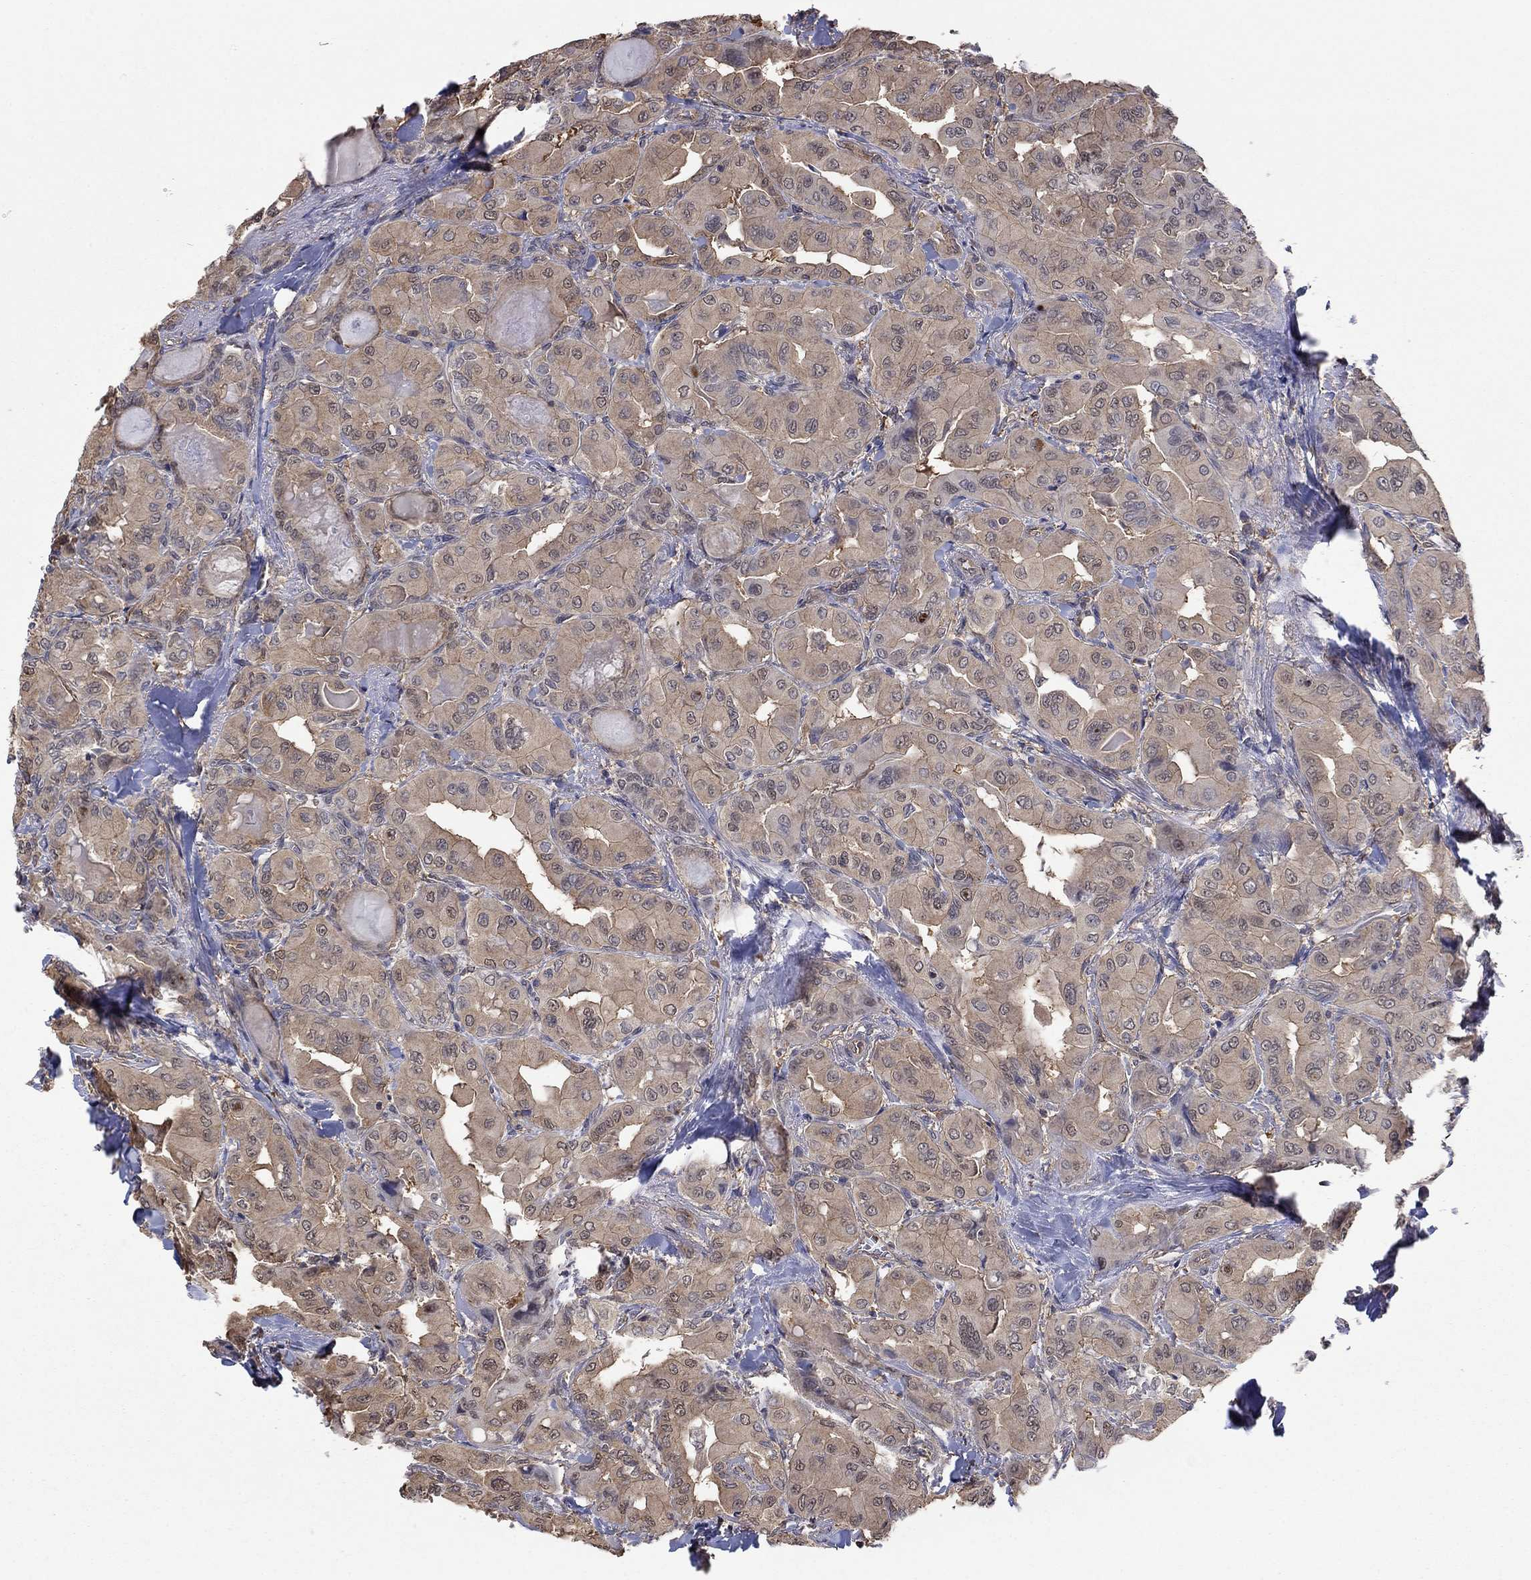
{"staining": {"intensity": "weak", "quantity": ">75%", "location": "cytoplasmic/membranous"}, "tissue": "thyroid cancer", "cell_type": "Tumor cells", "image_type": "cancer", "snomed": [{"axis": "morphology", "description": "Normal tissue, NOS"}, {"axis": "morphology", "description": "Papillary adenocarcinoma, NOS"}, {"axis": "topography", "description": "Thyroid gland"}], "caption": "DAB immunohistochemical staining of human papillary adenocarcinoma (thyroid) demonstrates weak cytoplasmic/membranous protein positivity in about >75% of tumor cells. (DAB (3,3'-diaminobenzidine) = brown stain, brightfield microscopy at high magnification).", "gene": "RNF114", "patient": {"sex": "female", "age": 66}}